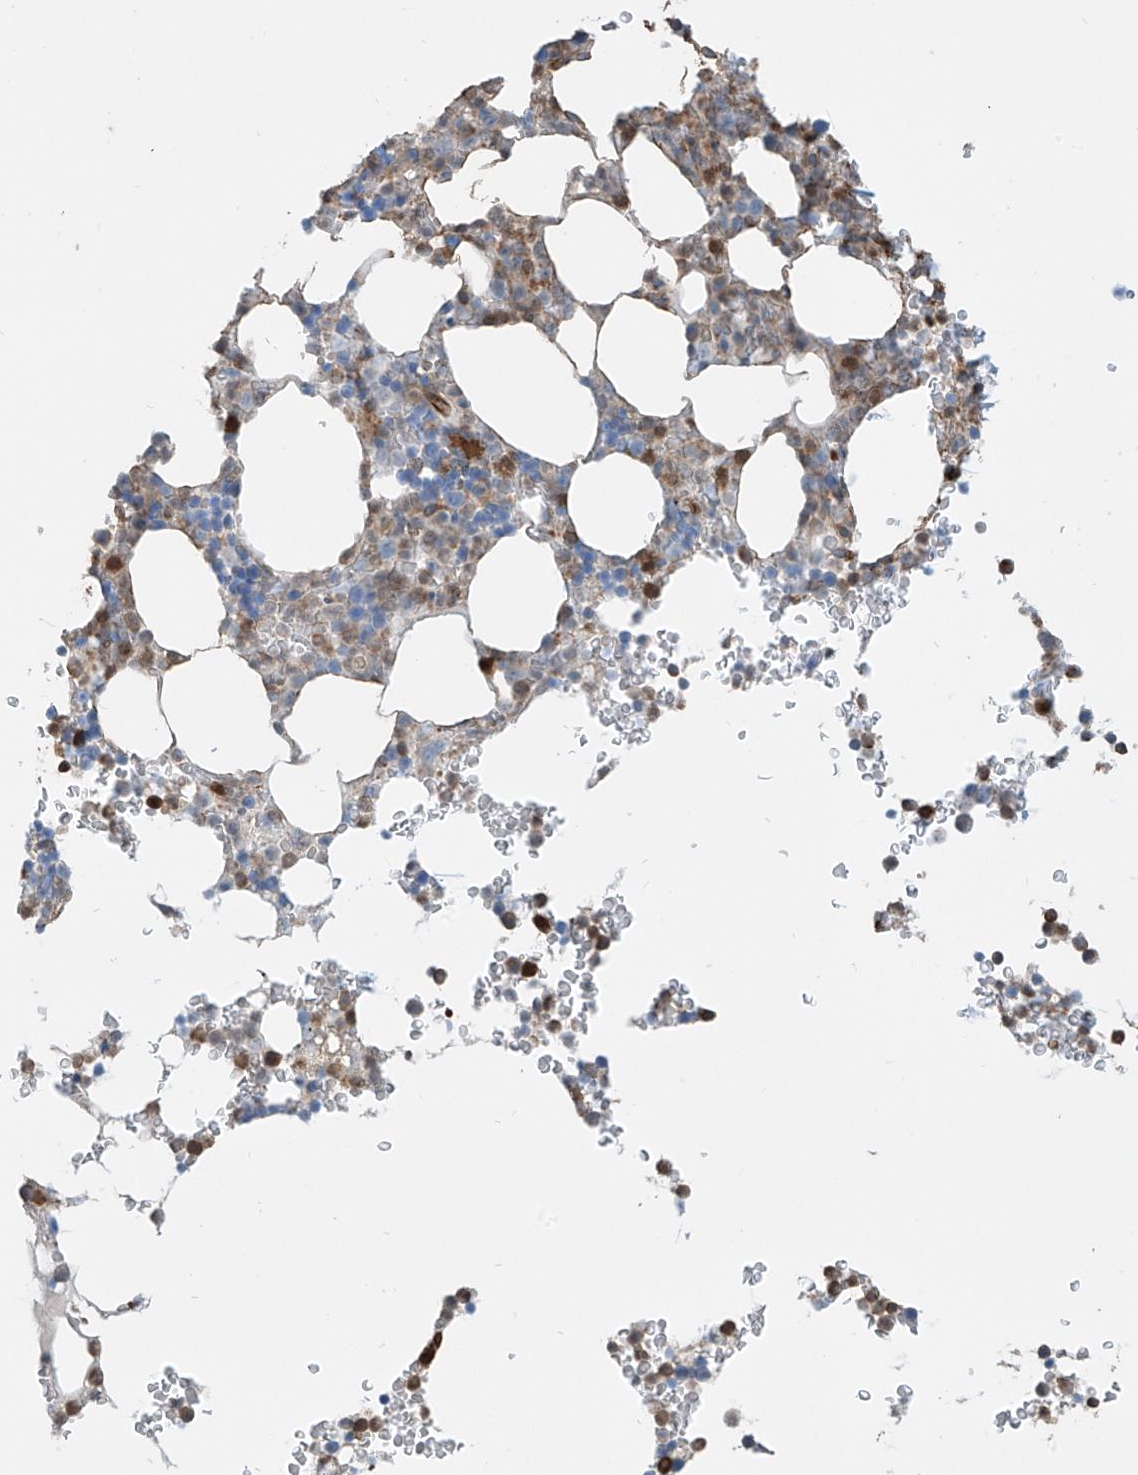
{"staining": {"intensity": "moderate", "quantity": "<25%", "location": "cytoplasmic/membranous"}, "tissue": "bone marrow", "cell_type": "Hematopoietic cells", "image_type": "normal", "snomed": [{"axis": "morphology", "description": "Normal tissue, NOS"}, {"axis": "topography", "description": "Bone marrow"}], "caption": "IHC histopathology image of benign bone marrow: human bone marrow stained using IHC shows low levels of moderate protein expression localized specifically in the cytoplasmic/membranous of hematopoietic cells, appearing as a cytoplasmic/membranous brown color.", "gene": "SH3BGRL3", "patient": {"sex": "male", "age": 58}}